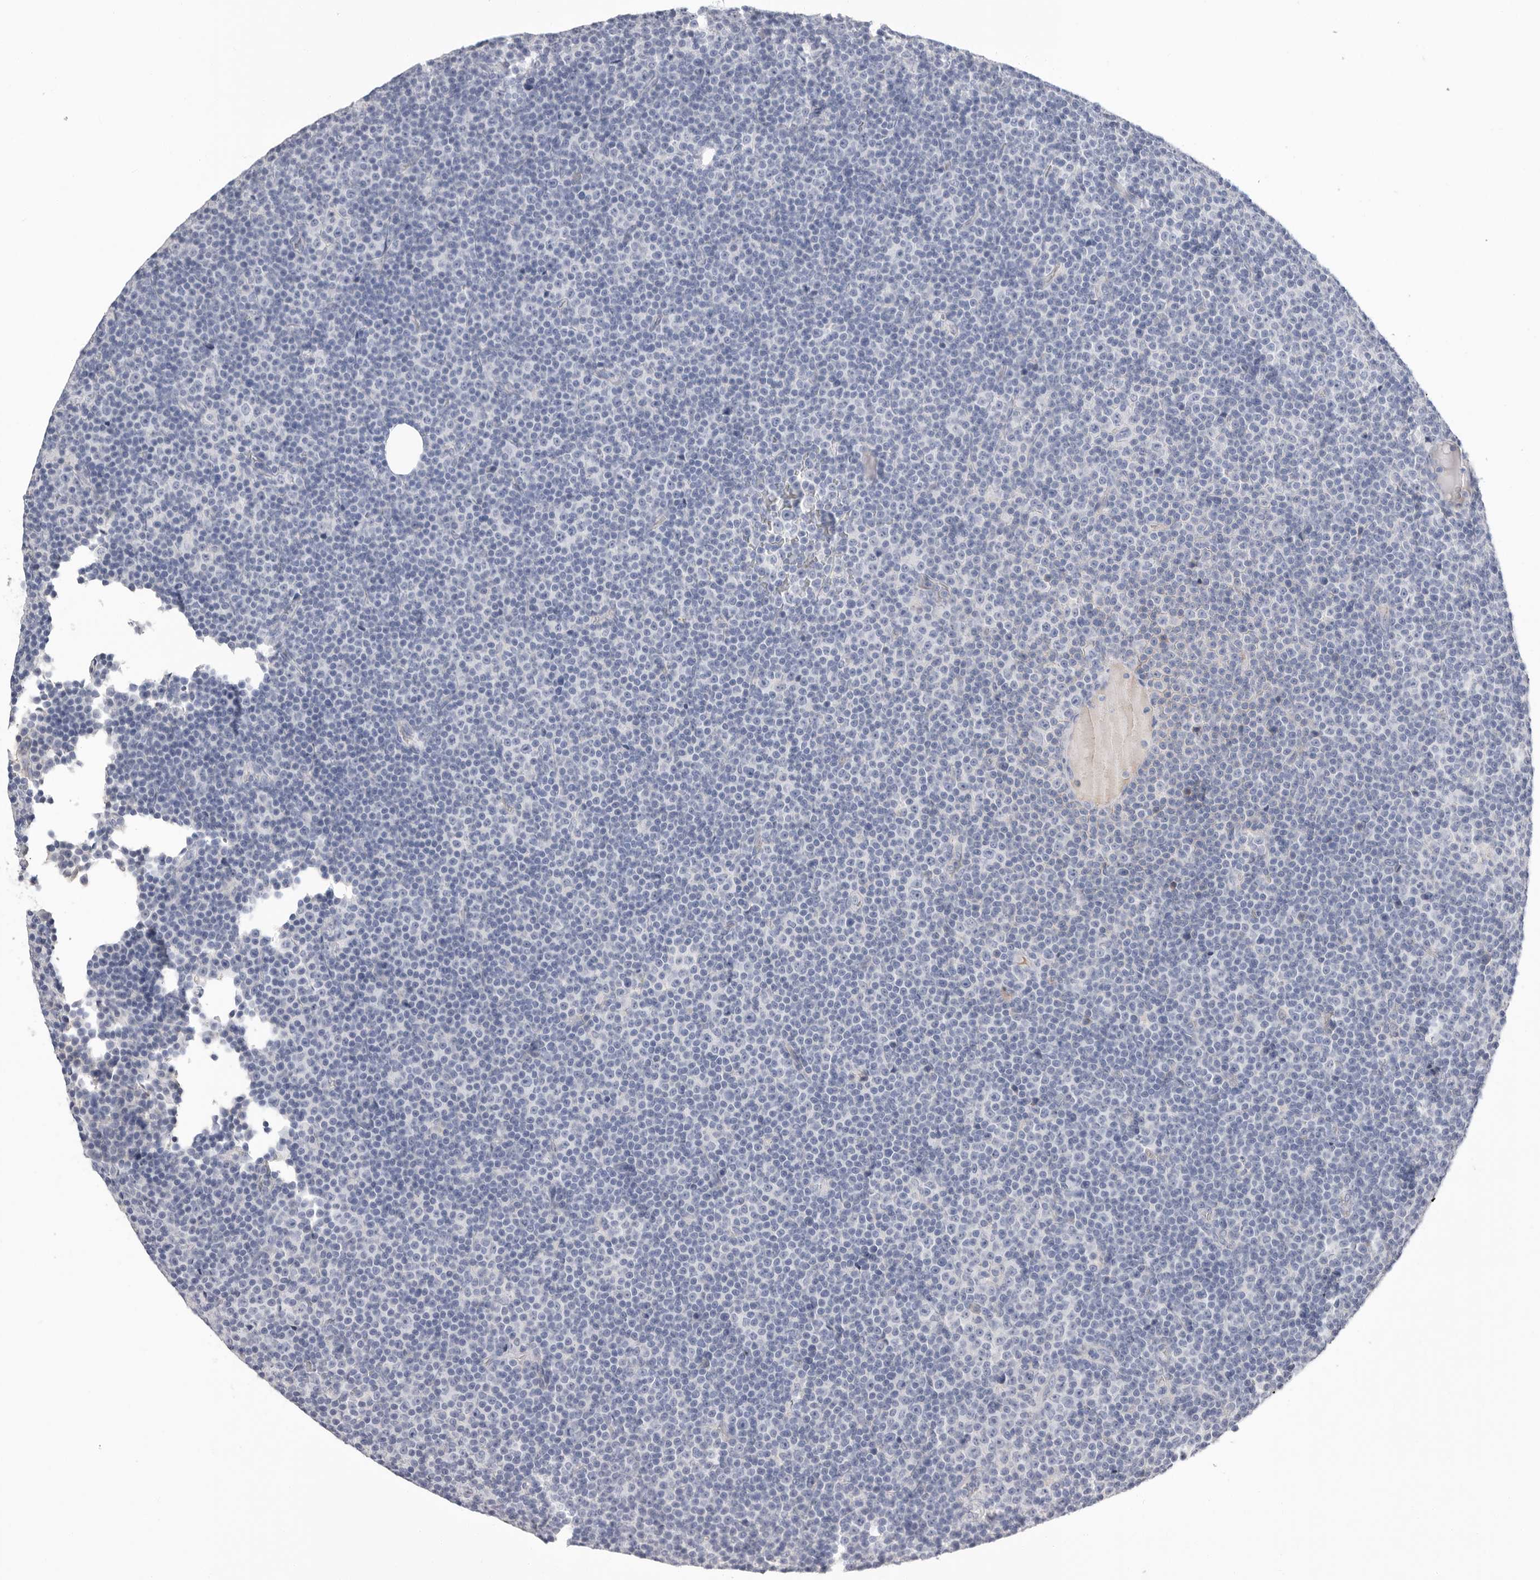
{"staining": {"intensity": "negative", "quantity": "none", "location": "none"}, "tissue": "lymphoma", "cell_type": "Tumor cells", "image_type": "cancer", "snomed": [{"axis": "morphology", "description": "Malignant lymphoma, non-Hodgkin's type, Low grade"}, {"axis": "topography", "description": "Lymph node"}], "caption": "Photomicrograph shows no significant protein staining in tumor cells of low-grade malignant lymphoma, non-Hodgkin's type. (Brightfield microscopy of DAB (3,3'-diaminobenzidine) immunohistochemistry at high magnification).", "gene": "APOA2", "patient": {"sex": "female", "age": 67}}